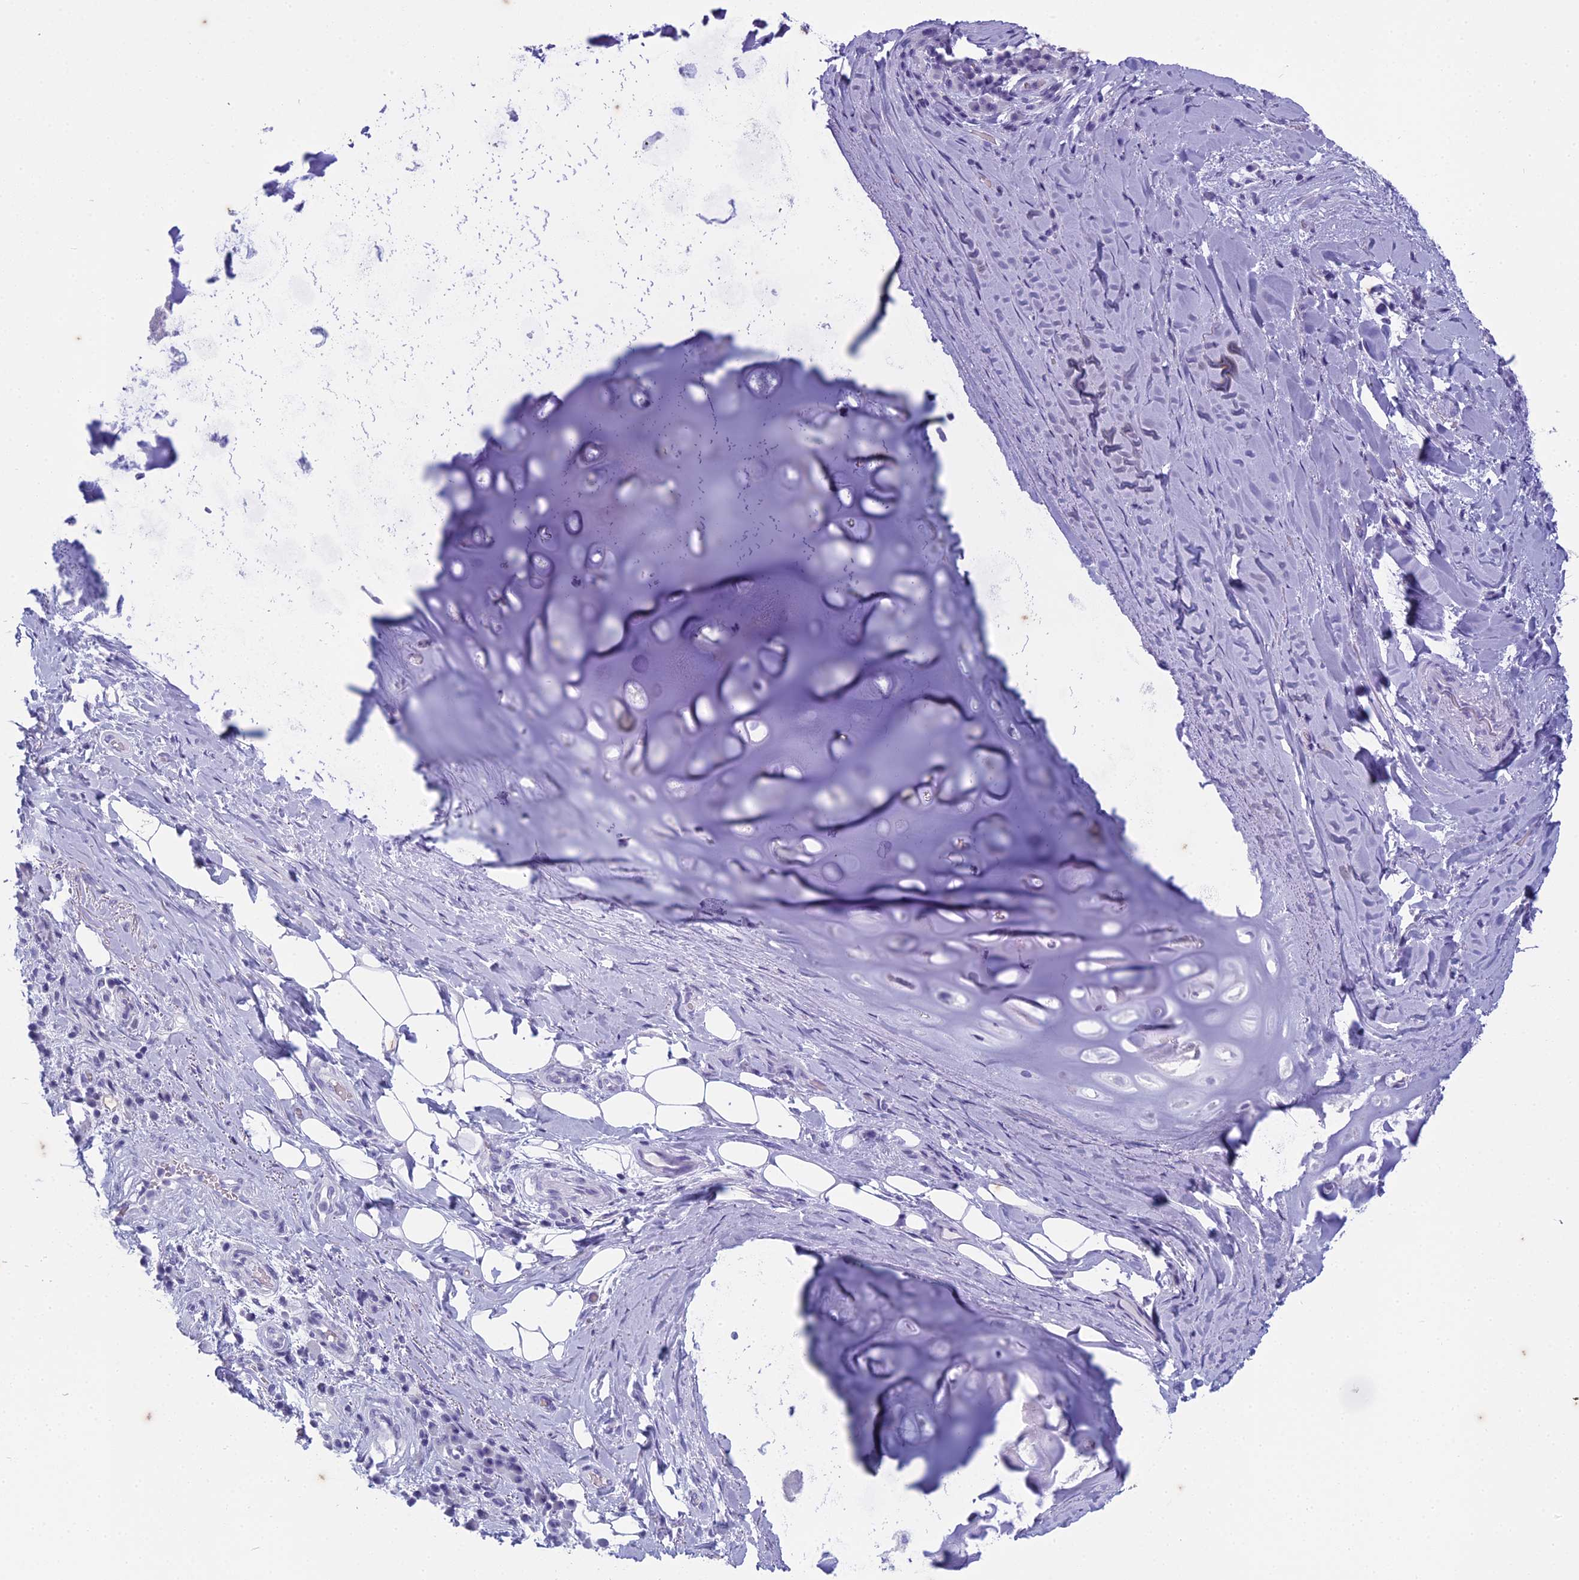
{"staining": {"intensity": "negative", "quantity": "none", "location": "none"}, "tissue": "adipose tissue", "cell_type": "Adipocytes", "image_type": "normal", "snomed": [{"axis": "morphology", "description": "Normal tissue, NOS"}, {"axis": "morphology", "description": "Squamous cell carcinoma, NOS"}, {"axis": "topography", "description": "Bronchus"}, {"axis": "topography", "description": "Lung"}], "caption": "This is an IHC photomicrograph of normal adipose tissue. There is no positivity in adipocytes.", "gene": "HMGB4", "patient": {"sex": "male", "age": 64}}